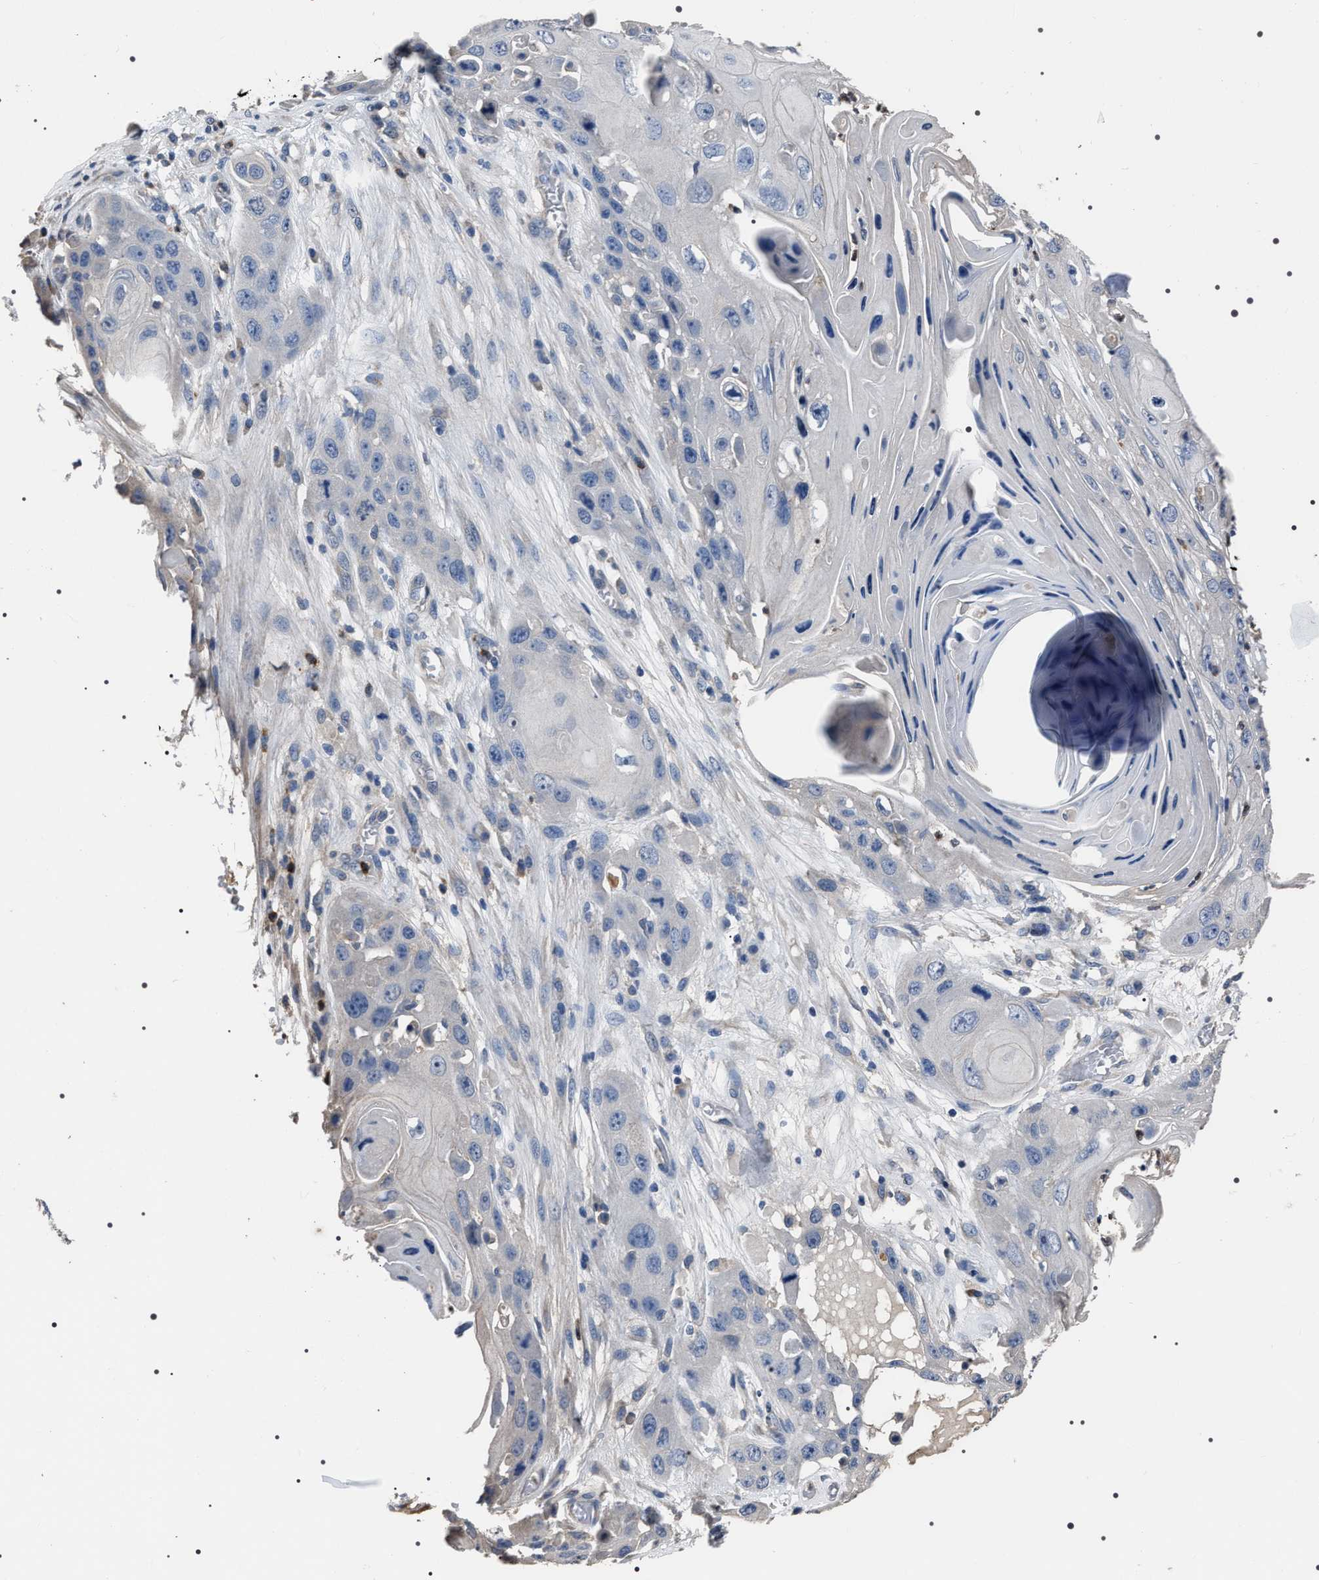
{"staining": {"intensity": "negative", "quantity": "none", "location": "none"}, "tissue": "skin cancer", "cell_type": "Tumor cells", "image_type": "cancer", "snomed": [{"axis": "morphology", "description": "Squamous cell carcinoma, NOS"}, {"axis": "topography", "description": "Skin"}], "caption": "Immunohistochemistry photomicrograph of human skin cancer (squamous cell carcinoma) stained for a protein (brown), which exhibits no staining in tumor cells.", "gene": "TRIM54", "patient": {"sex": "male", "age": 55}}